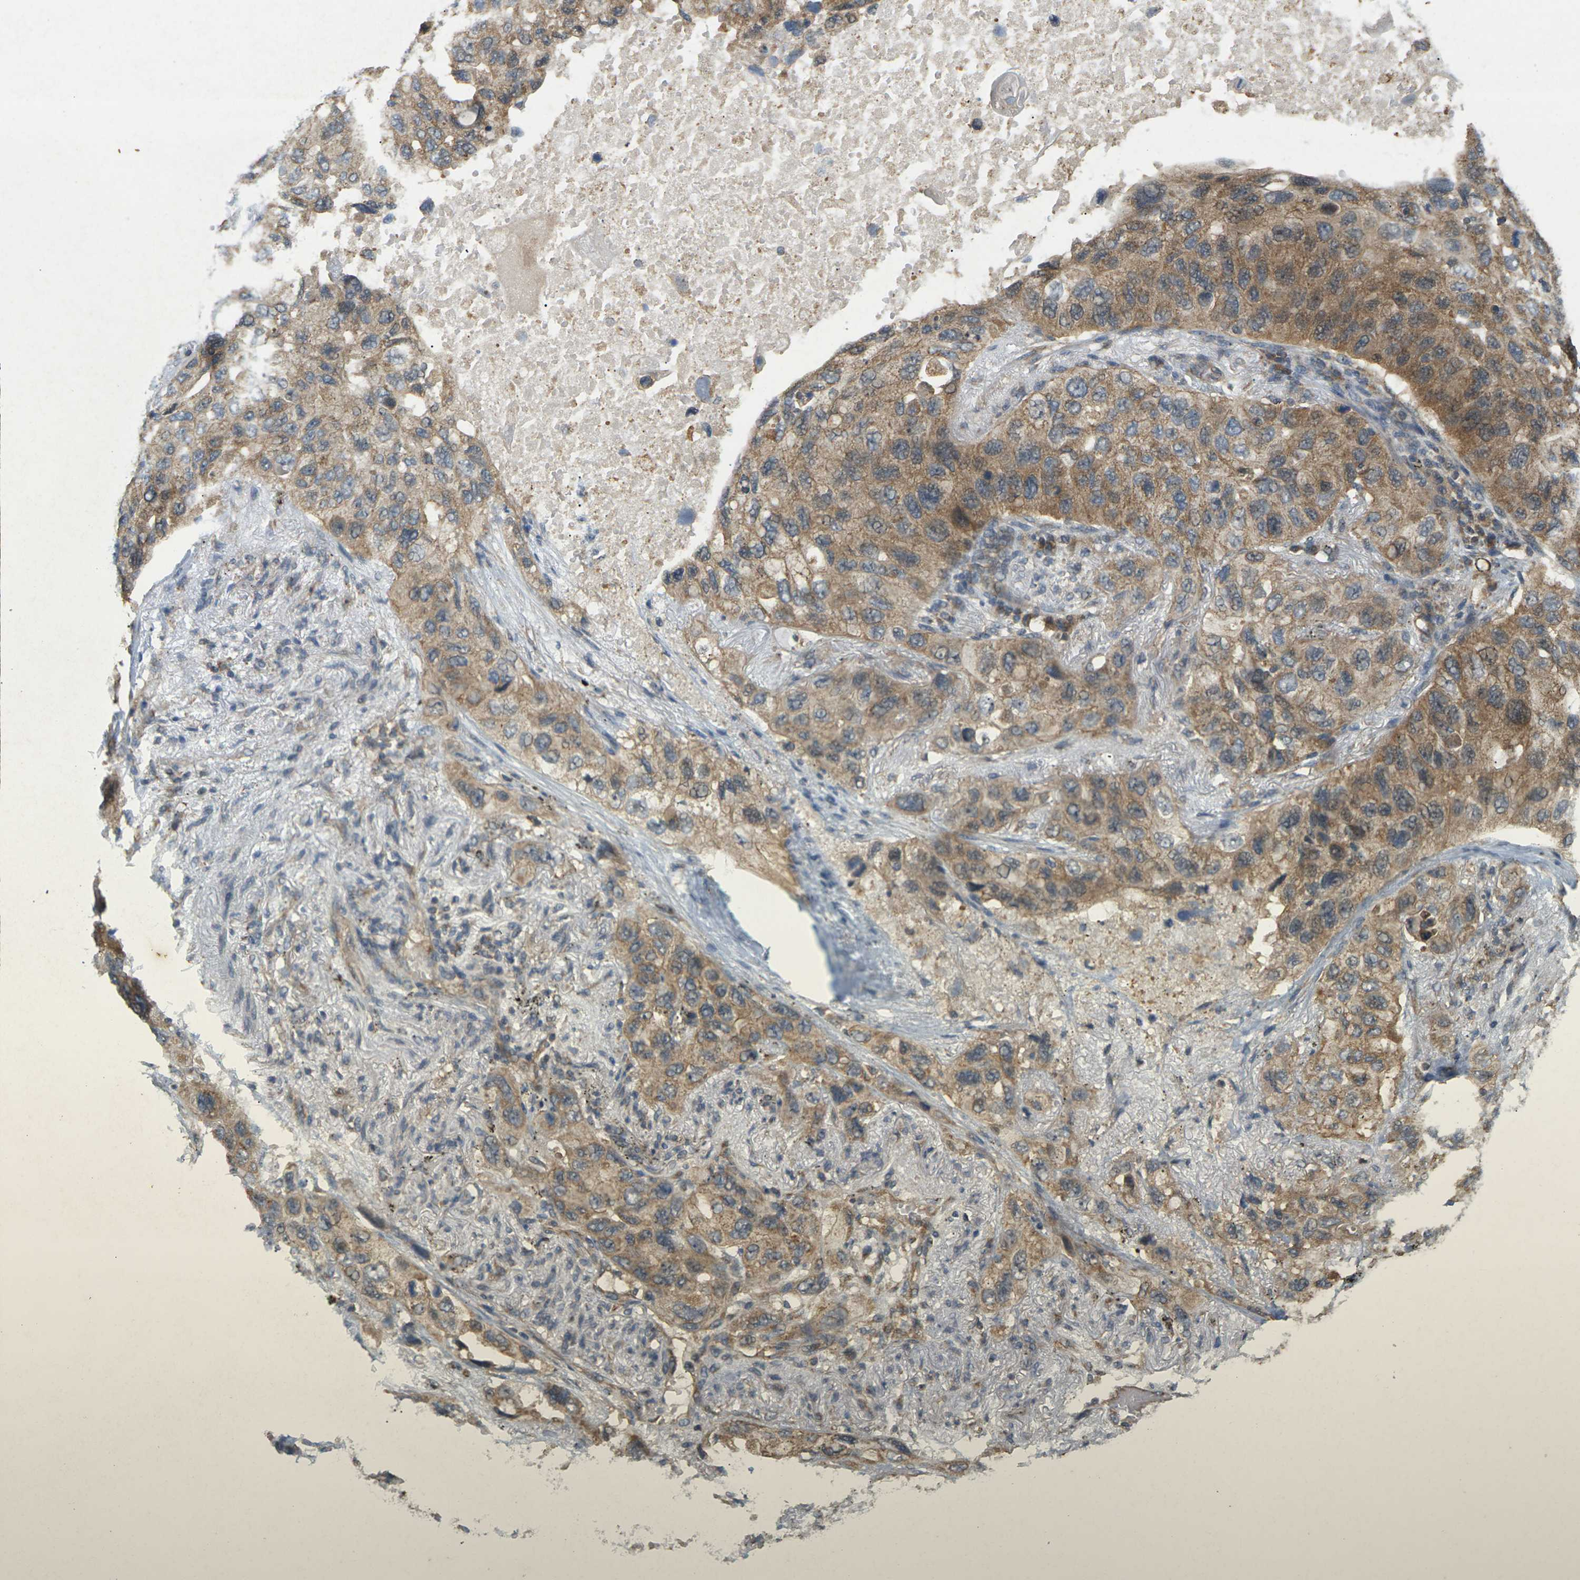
{"staining": {"intensity": "moderate", "quantity": ">75%", "location": "cytoplasmic/membranous"}, "tissue": "lung cancer", "cell_type": "Tumor cells", "image_type": "cancer", "snomed": [{"axis": "morphology", "description": "Squamous cell carcinoma, NOS"}, {"axis": "topography", "description": "Lung"}], "caption": "Protein analysis of lung squamous cell carcinoma tissue displays moderate cytoplasmic/membranous positivity in about >75% of tumor cells.", "gene": "KSR1", "patient": {"sex": "female", "age": 73}}